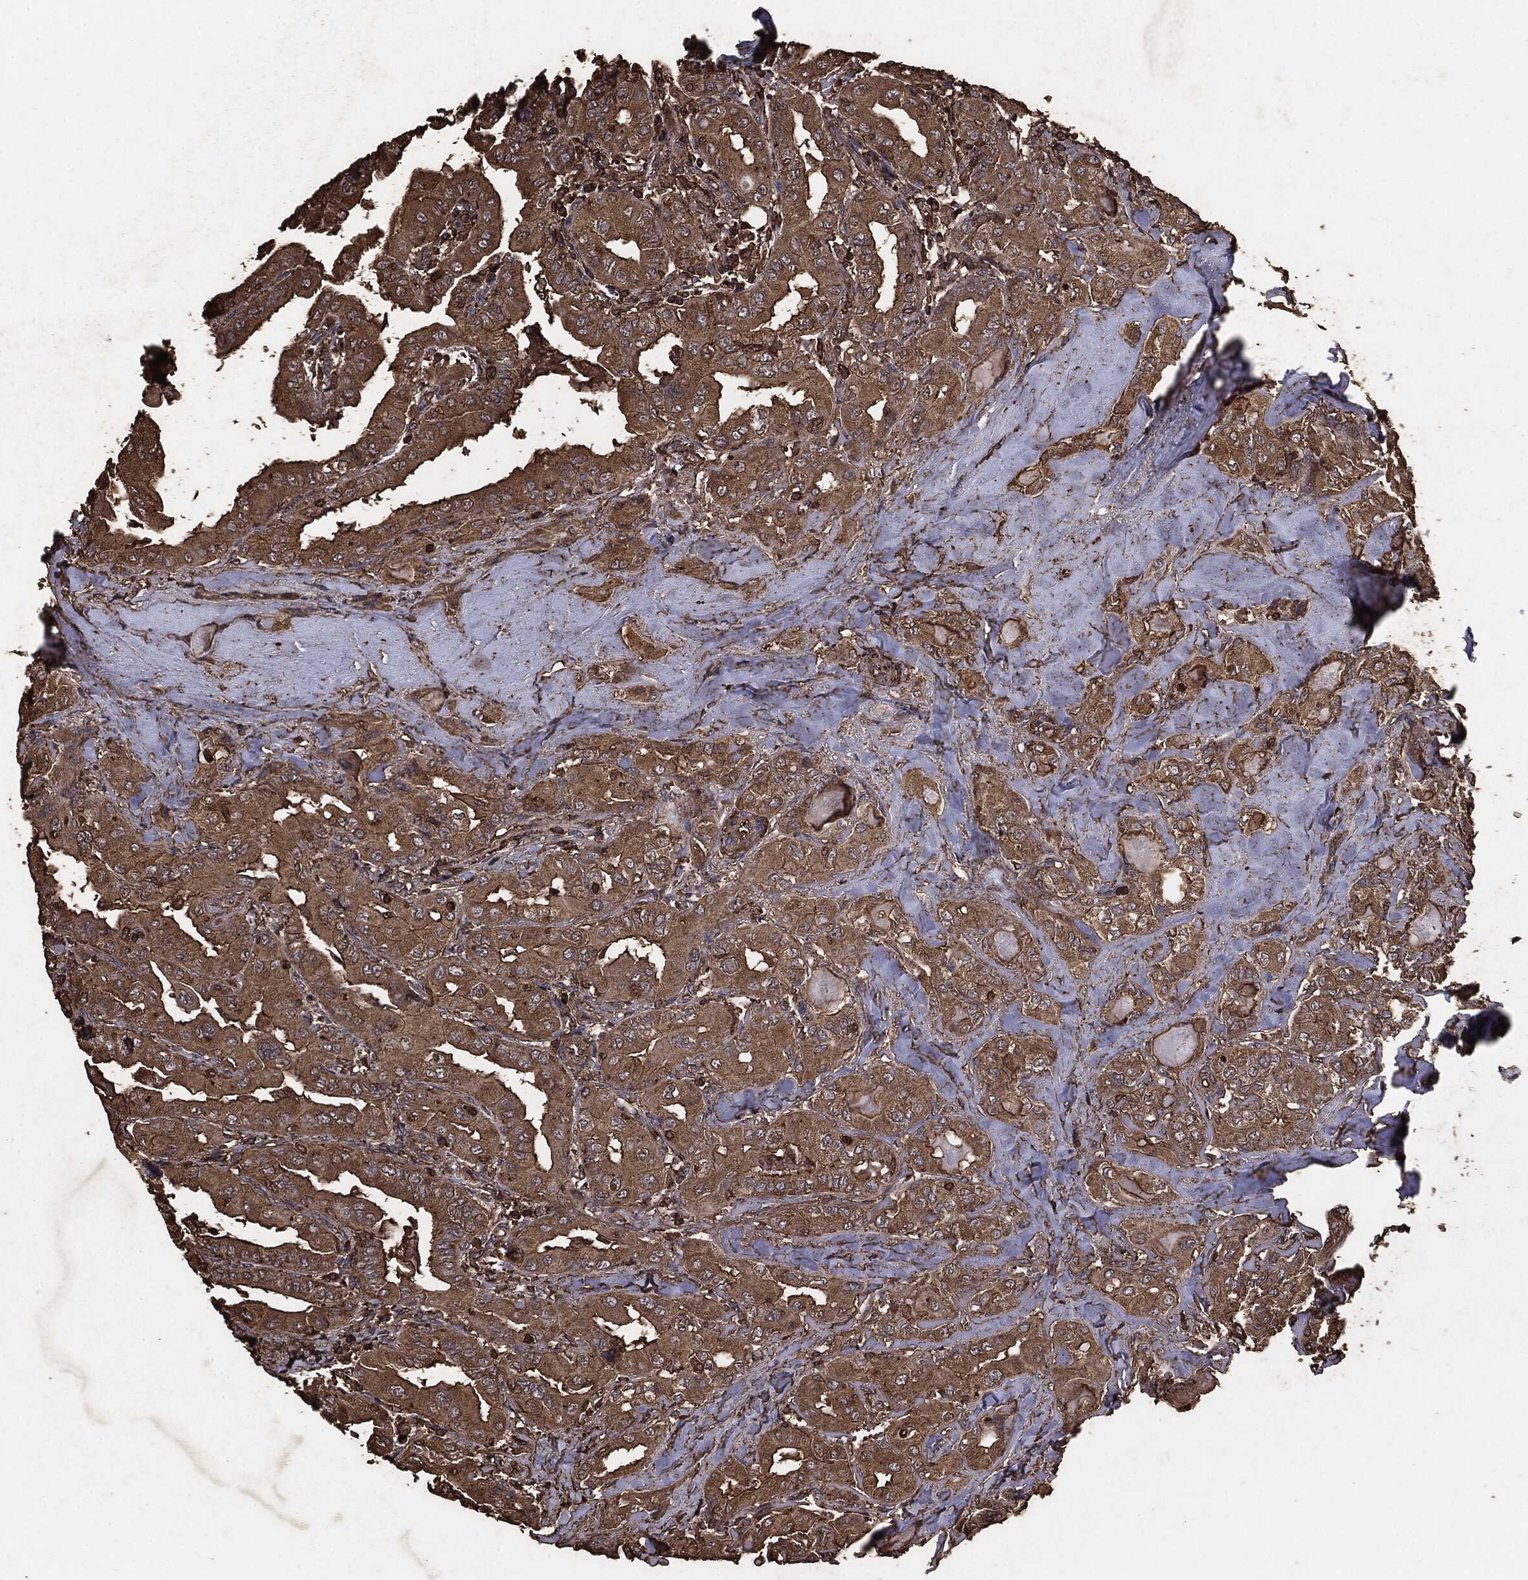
{"staining": {"intensity": "moderate", "quantity": ">75%", "location": "cytoplasmic/membranous"}, "tissue": "thyroid cancer", "cell_type": "Tumor cells", "image_type": "cancer", "snomed": [{"axis": "morphology", "description": "Normal tissue, NOS"}, {"axis": "morphology", "description": "Papillary adenocarcinoma, NOS"}, {"axis": "topography", "description": "Thyroid gland"}], "caption": "Thyroid papillary adenocarcinoma stained with immunohistochemistry displays moderate cytoplasmic/membranous staining in about >75% of tumor cells.", "gene": "MTOR", "patient": {"sex": "female", "age": 66}}